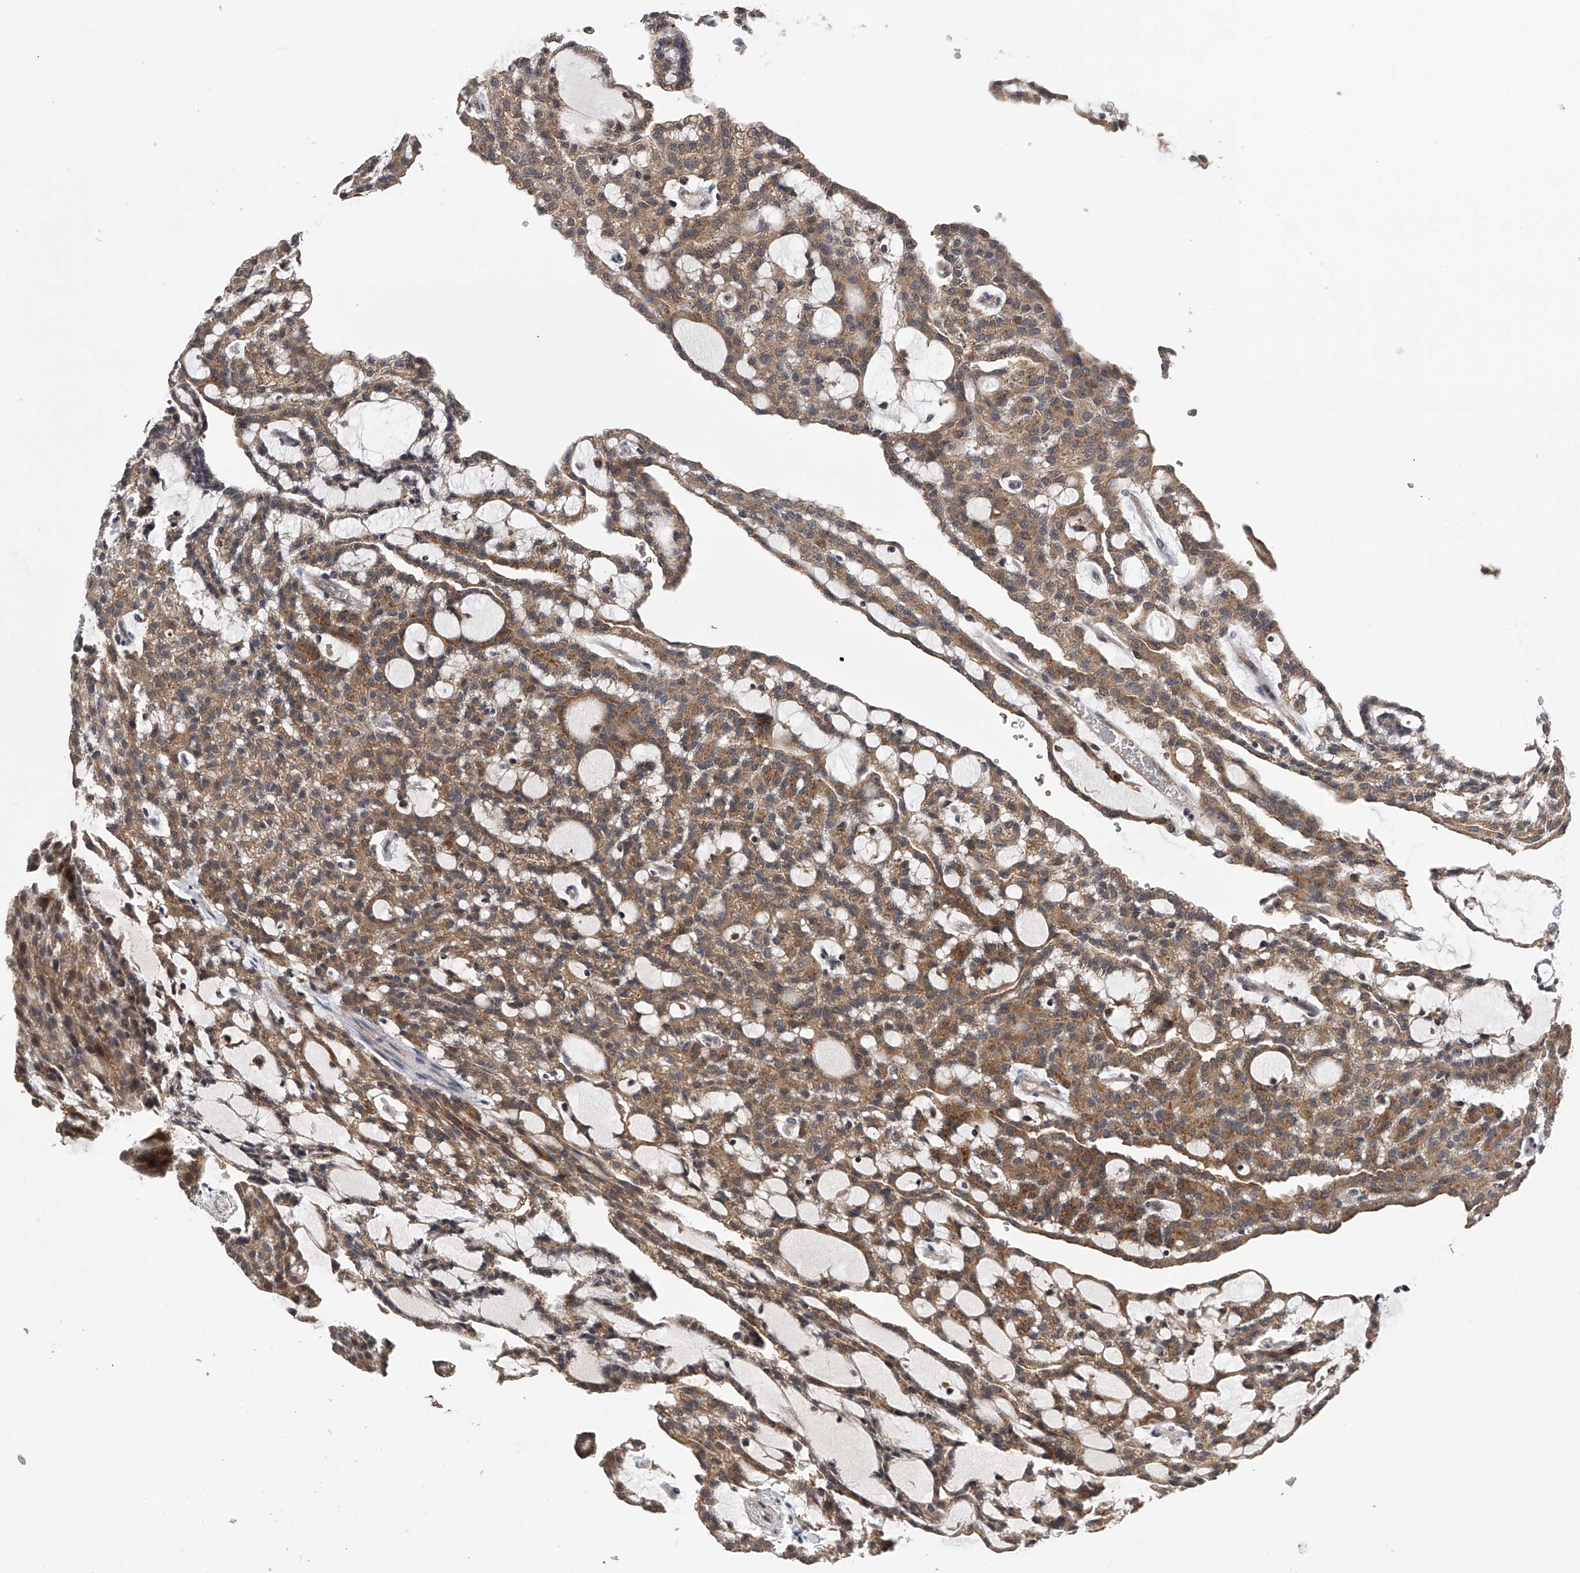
{"staining": {"intensity": "moderate", "quantity": ">75%", "location": "cytoplasmic/membranous"}, "tissue": "renal cancer", "cell_type": "Tumor cells", "image_type": "cancer", "snomed": [{"axis": "morphology", "description": "Adenocarcinoma, NOS"}, {"axis": "topography", "description": "Kidney"}], "caption": "Immunohistochemical staining of human renal cancer reveals moderate cytoplasmic/membranous protein staining in about >75% of tumor cells. The staining was performed using DAB to visualize the protein expression in brown, while the nuclei were stained in blue with hematoxylin (Magnification: 20x).", "gene": "SPOCK1", "patient": {"sex": "male", "age": 63}}